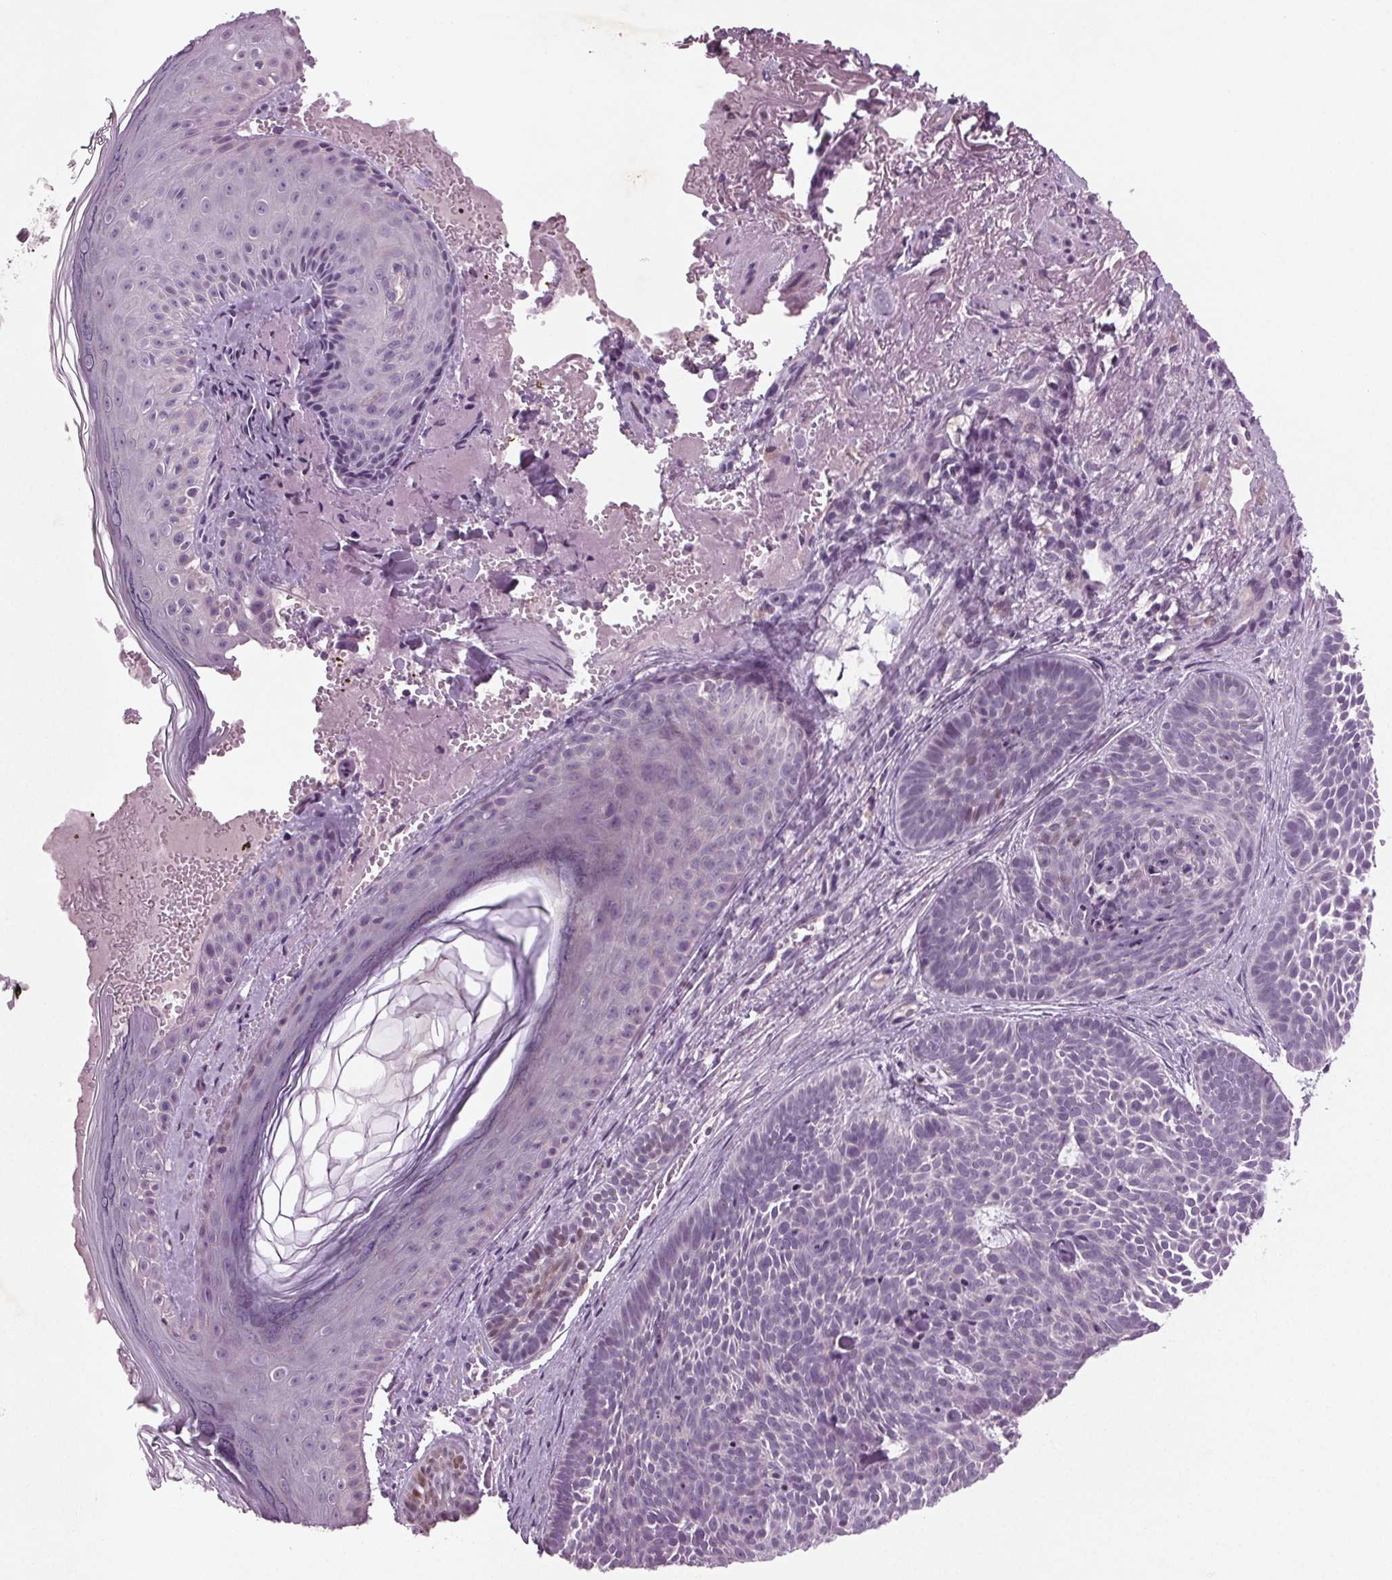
{"staining": {"intensity": "negative", "quantity": "none", "location": "none"}, "tissue": "skin cancer", "cell_type": "Tumor cells", "image_type": "cancer", "snomed": [{"axis": "morphology", "description": "Basal cell carcinoma"}, {"axis": "topography", "description": "Skin"}], "caption": "DAB immunohistochemical staining of human skin basal cell carcinoma reveals no significant positivity in tumor cells.", "gene": "BHLHE22", "patient": {"sex": "male", "age": 81}}